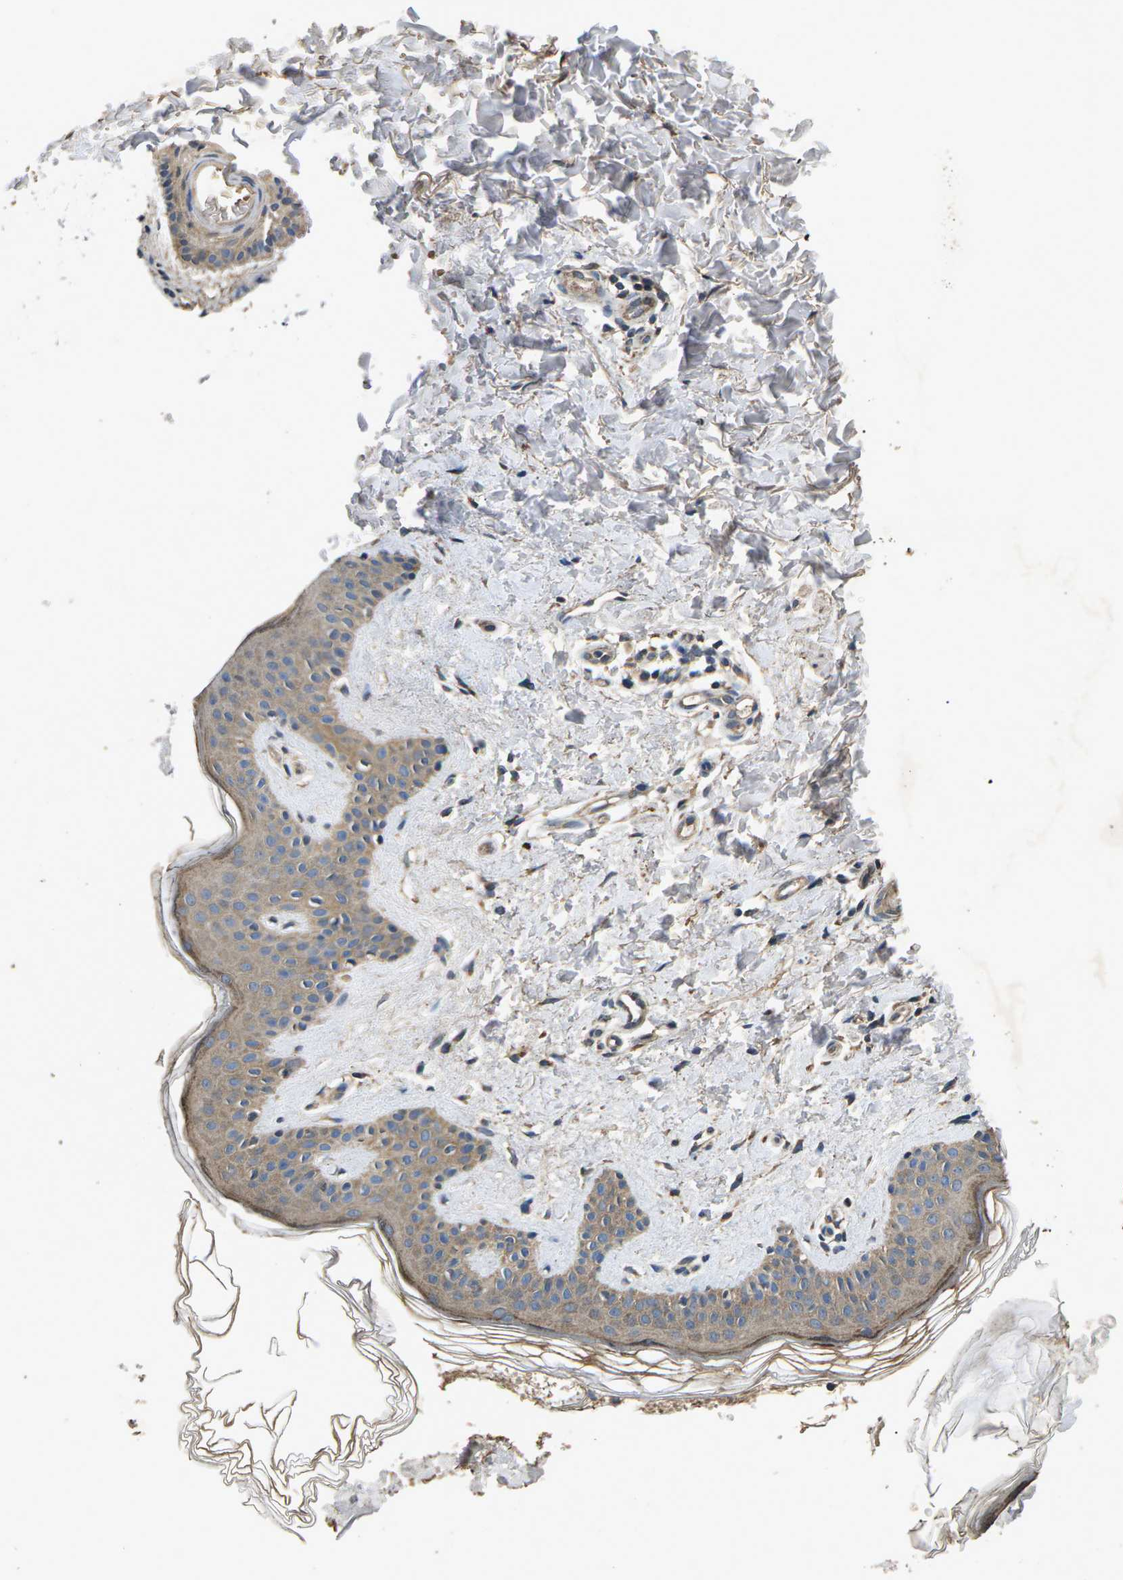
{"staining": {"intensity": "moderate", "quantity": ">75%", "location": "cytoplasmic/membranous"}, "tissue": "skin", "cell_type": "Fibroblasts", "image_type": "normal", "snomed": [{"axis": "morphology", "description": "Normal tissue, NOS"}, {"axis": "topography", "description": "Skin"}], "caption": "IHC of normal skin displays medium levels of moderate cytoplasmic/membranous positivity in about >75% of fibroblasts.", "gene": "B4GAT1", "patient": {"sex": "male", "age": 40}}